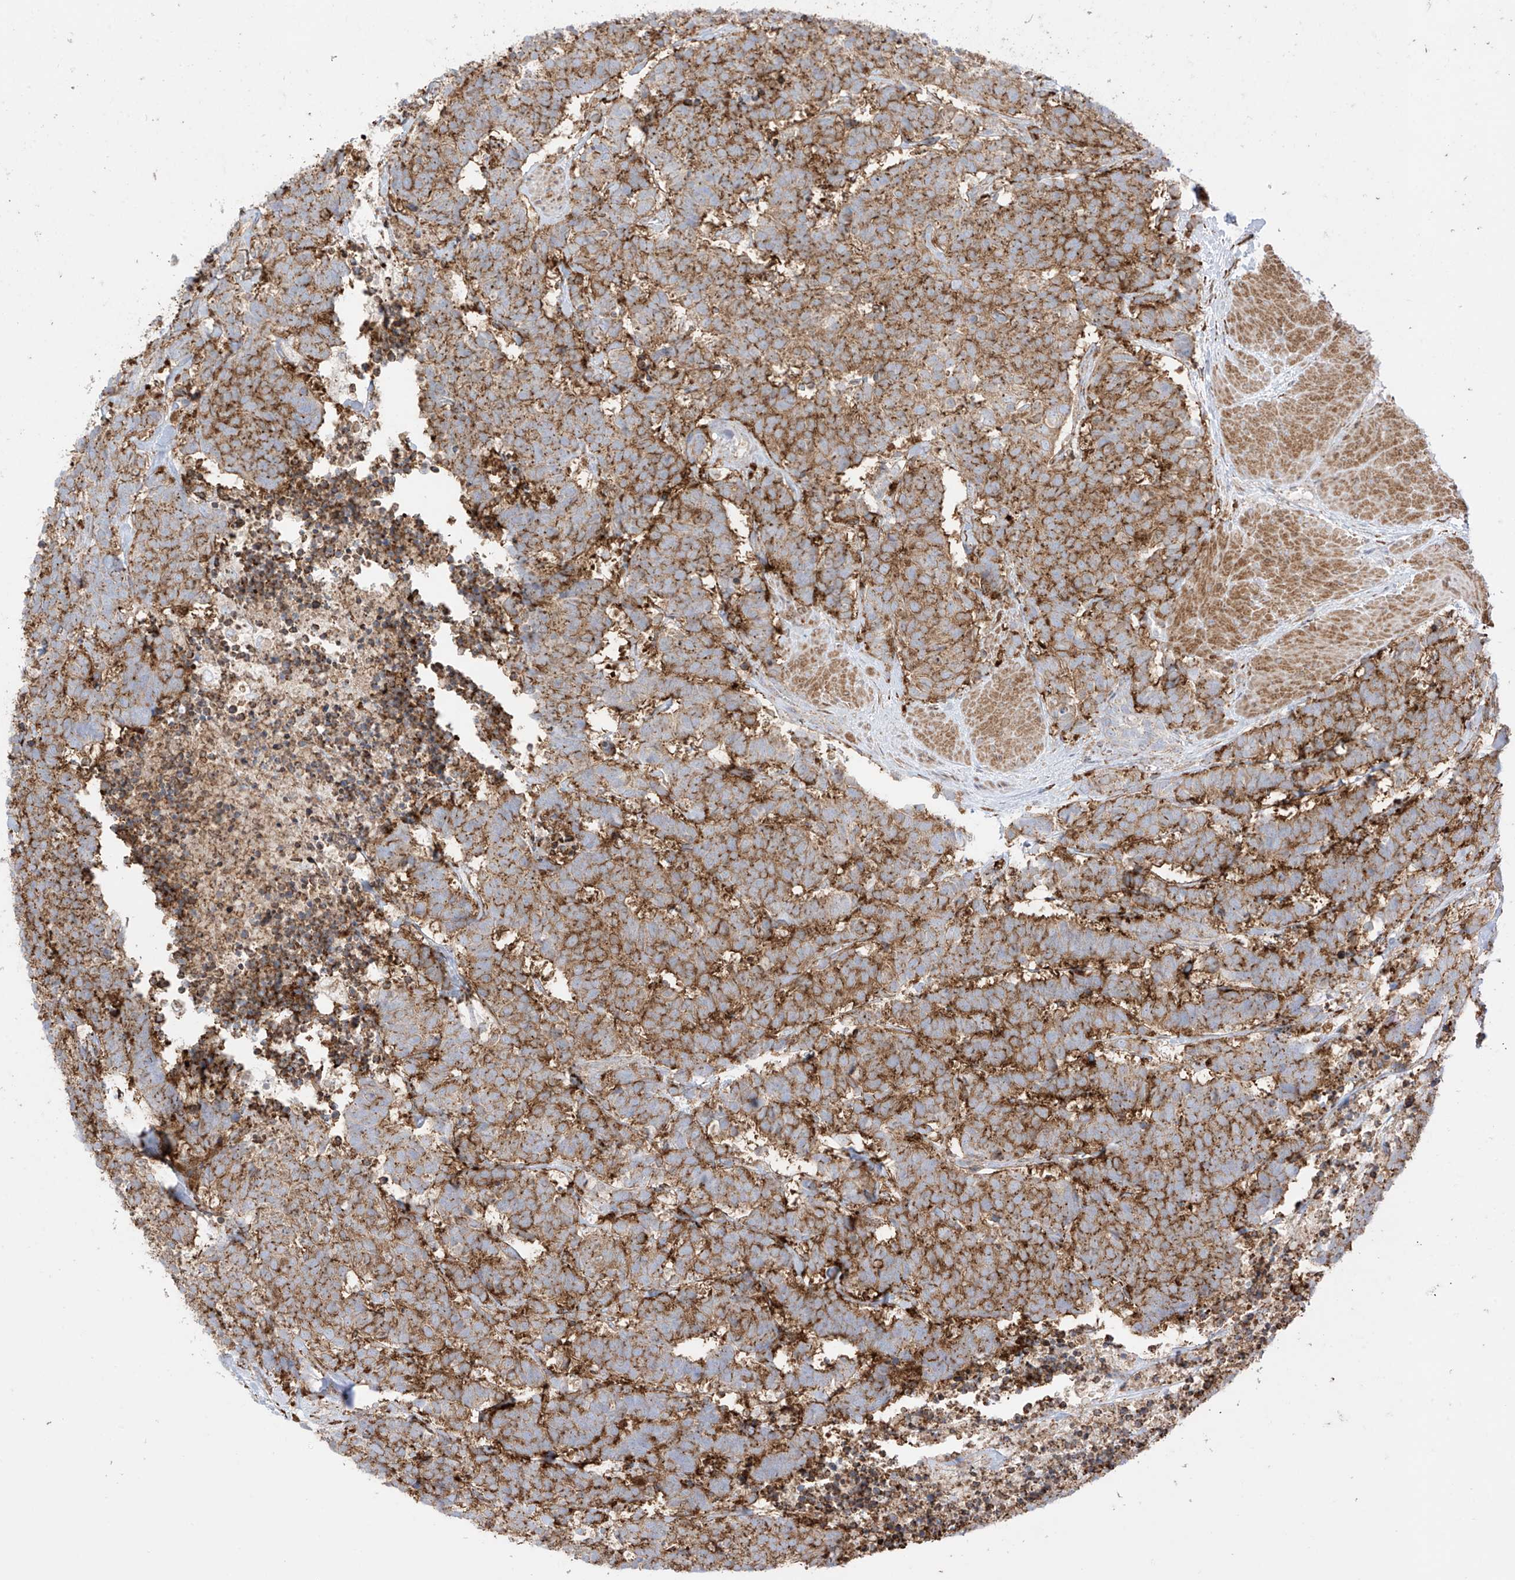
{"staining": {"intensity": "strong", "quantity": ">75%", "location": "cytoplasmic/membranous"}, "tissue": "carcinoid", "cell_type": "Tumor cells", "image_type": "cancer", "snomed": [{"axis": "morphology", "description": "Carcinoma, NOS"}, {"axis": "morphology", "description": "Carcinoid, malignant, NOS"}, {"axis": "topography", "description": "Urinary bladder"}], "caption": "Brown immunohistochemical staining in human carcinoid reveals strong cytoplasmic/membranous positivity in about >75% of tumor cells.", "gene": "XKR3", "patient": {"sex": "male", "age": 57}}